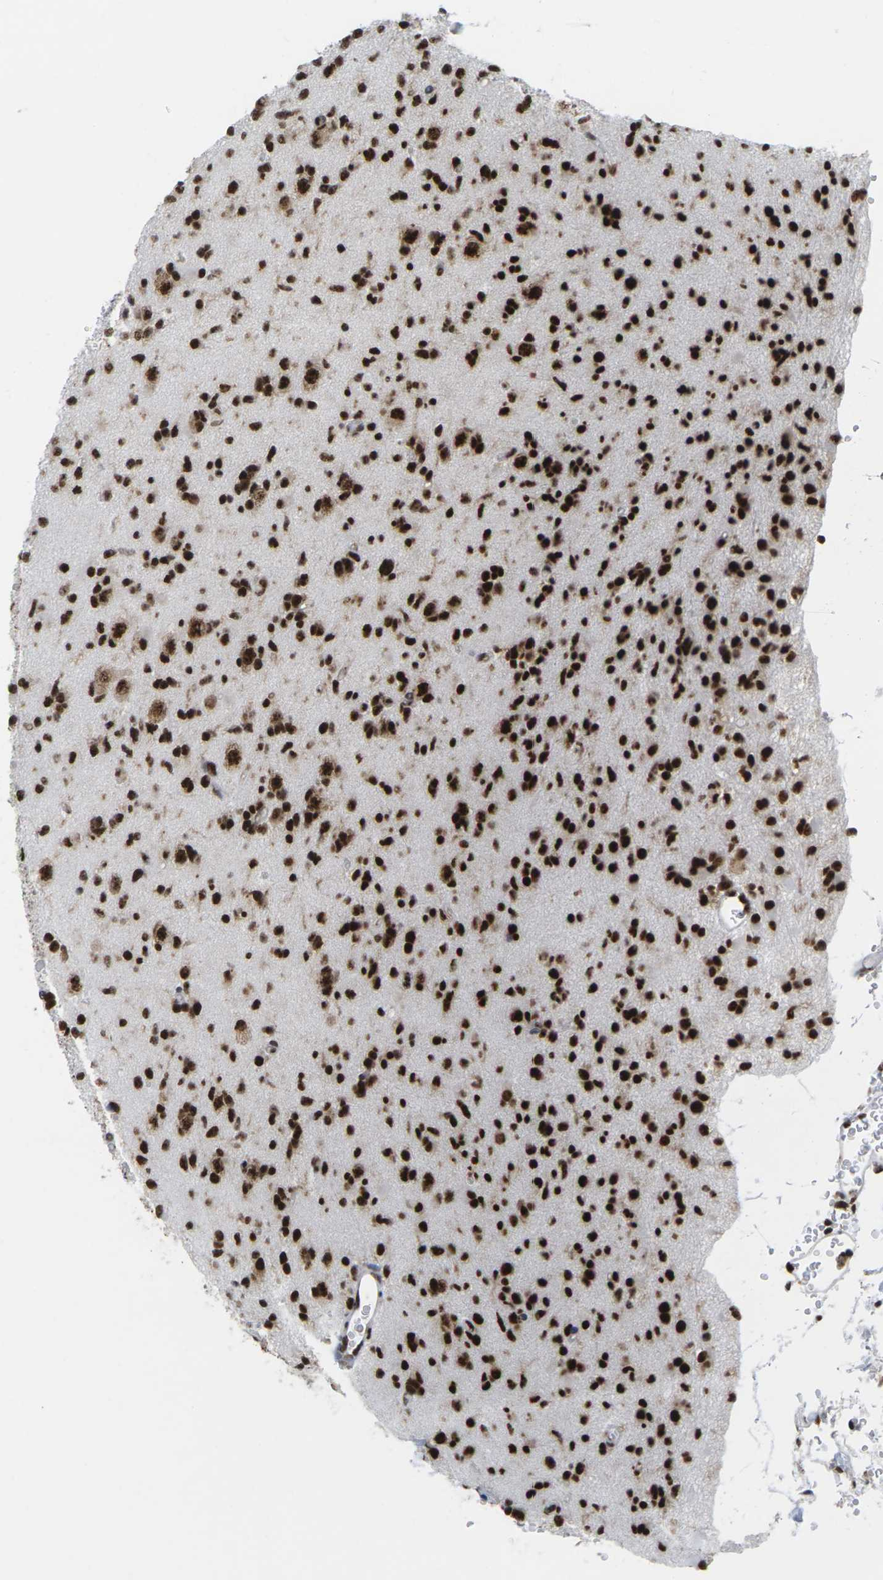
{"staining": {"intensity": "strong", "quantity": ">75%", "location": "nuclear"}, "tissue": "glioma", "cell_type": "Tumor cells", "image_type": "cancer", "snomed": [{"axis": "morphology", "description": "Glioma, malignant, NOS"}, {"axis": "topography", "description": "Cerebellum"}], "caption": "Immunohistochemistry histopathology image of neoplastic tissue: human malignant glioma stained using immunohistochemistry (IHC) displays high levels of strong protein expression localized specifically in the nuclear of tumor cells, appearing as a nuclear brown color.", "gene": "MAGOH", "patient": {"sex": "female", "age": 10}}